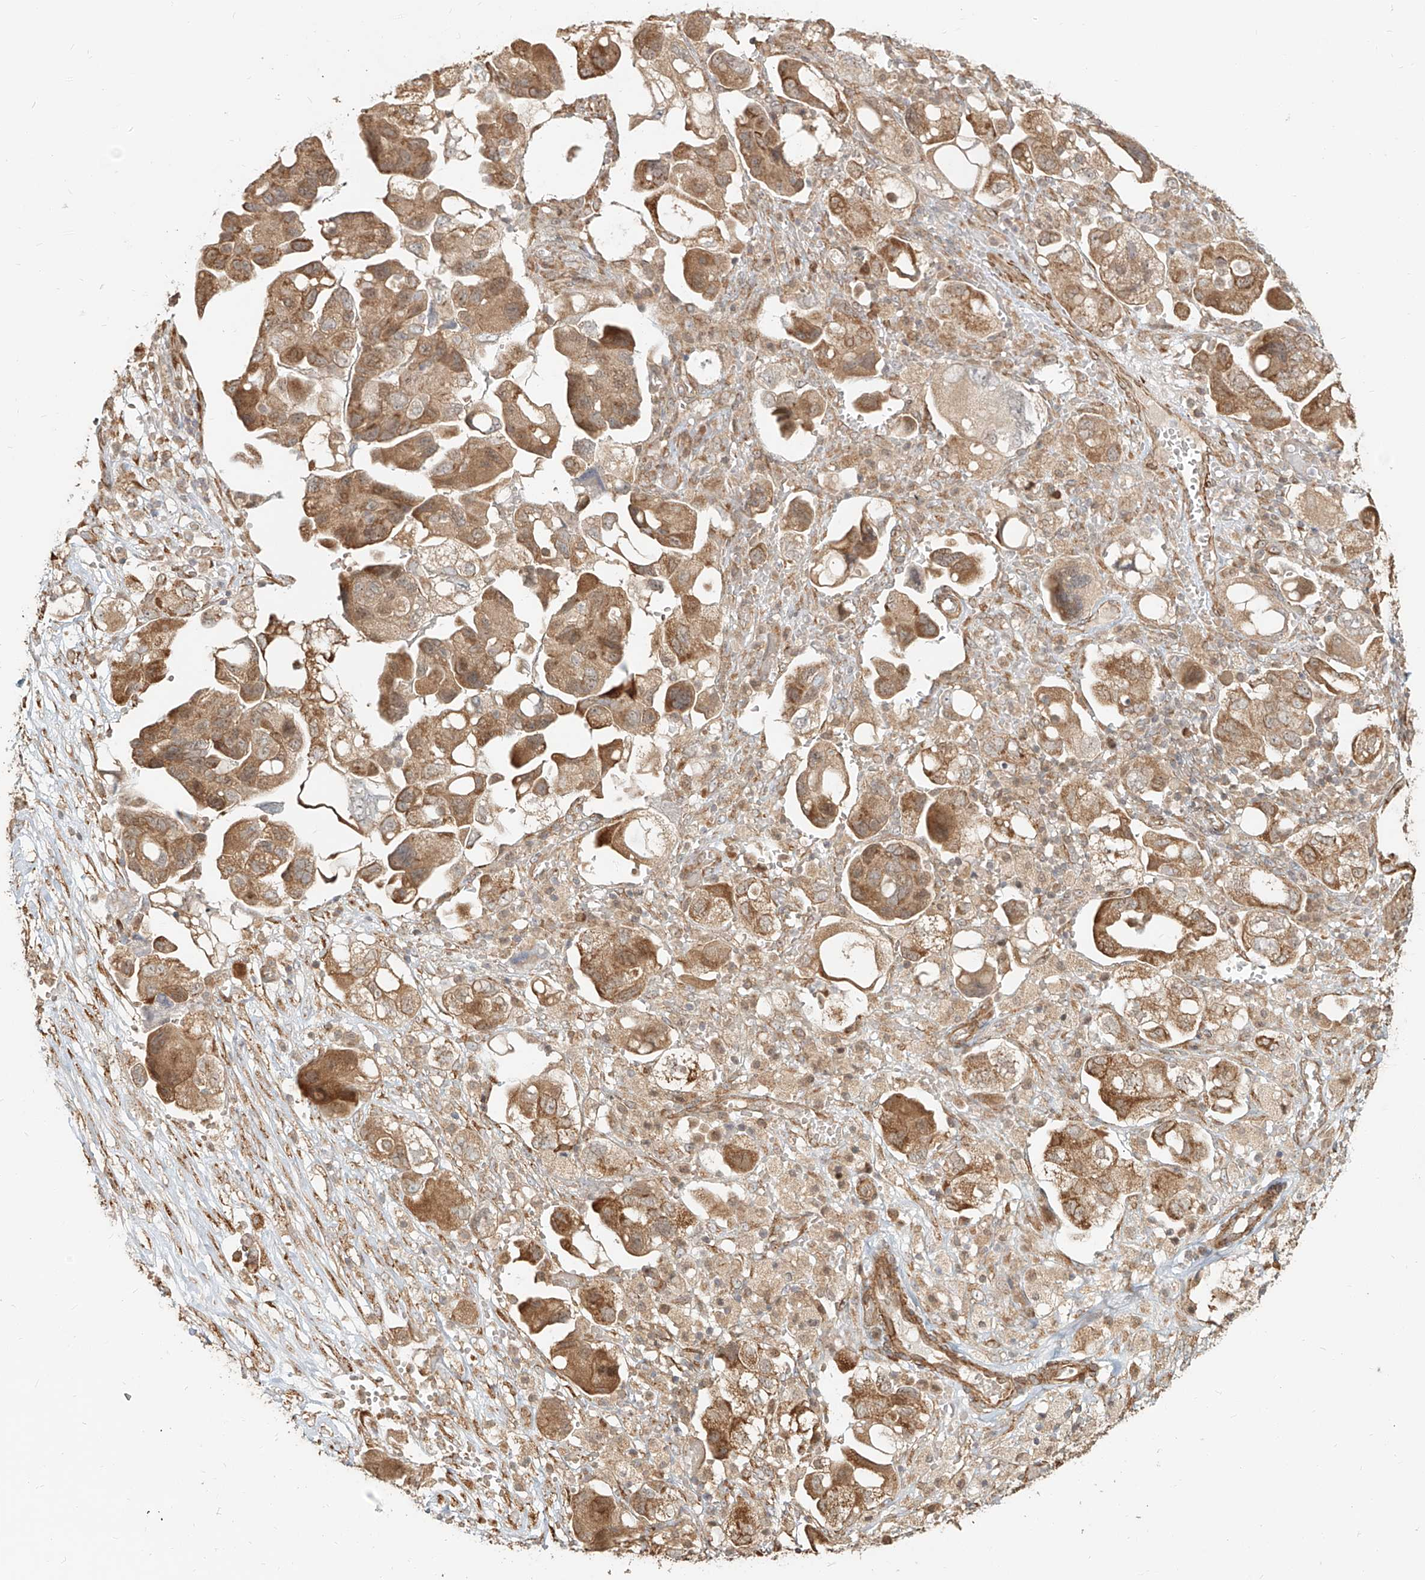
{"staining": {"intensity": "moderate", "quantity": ">75%", "location": "cytoplasmic/membranous"}, "tissue": "ovarian cancer", "cell_type": "Tumor cells", "image_type": "cancer", "snomed": [{"axis": "morphology", "description": "Carcinoma, NOS"}, {"axis": "morphology", "description": "Cystadenocarcinoma, serous, NOS"}, {"axis": "topography", "description": "Ovary"}], "caption": "Immunohistochemical staining of human ovarian cancer shows medium levels of moderate cytoplasmic/membranous staining in approximately >75% of tumor cells.", "gene": "UBE2K", "patient": {"sex": "female", "age": 69}}